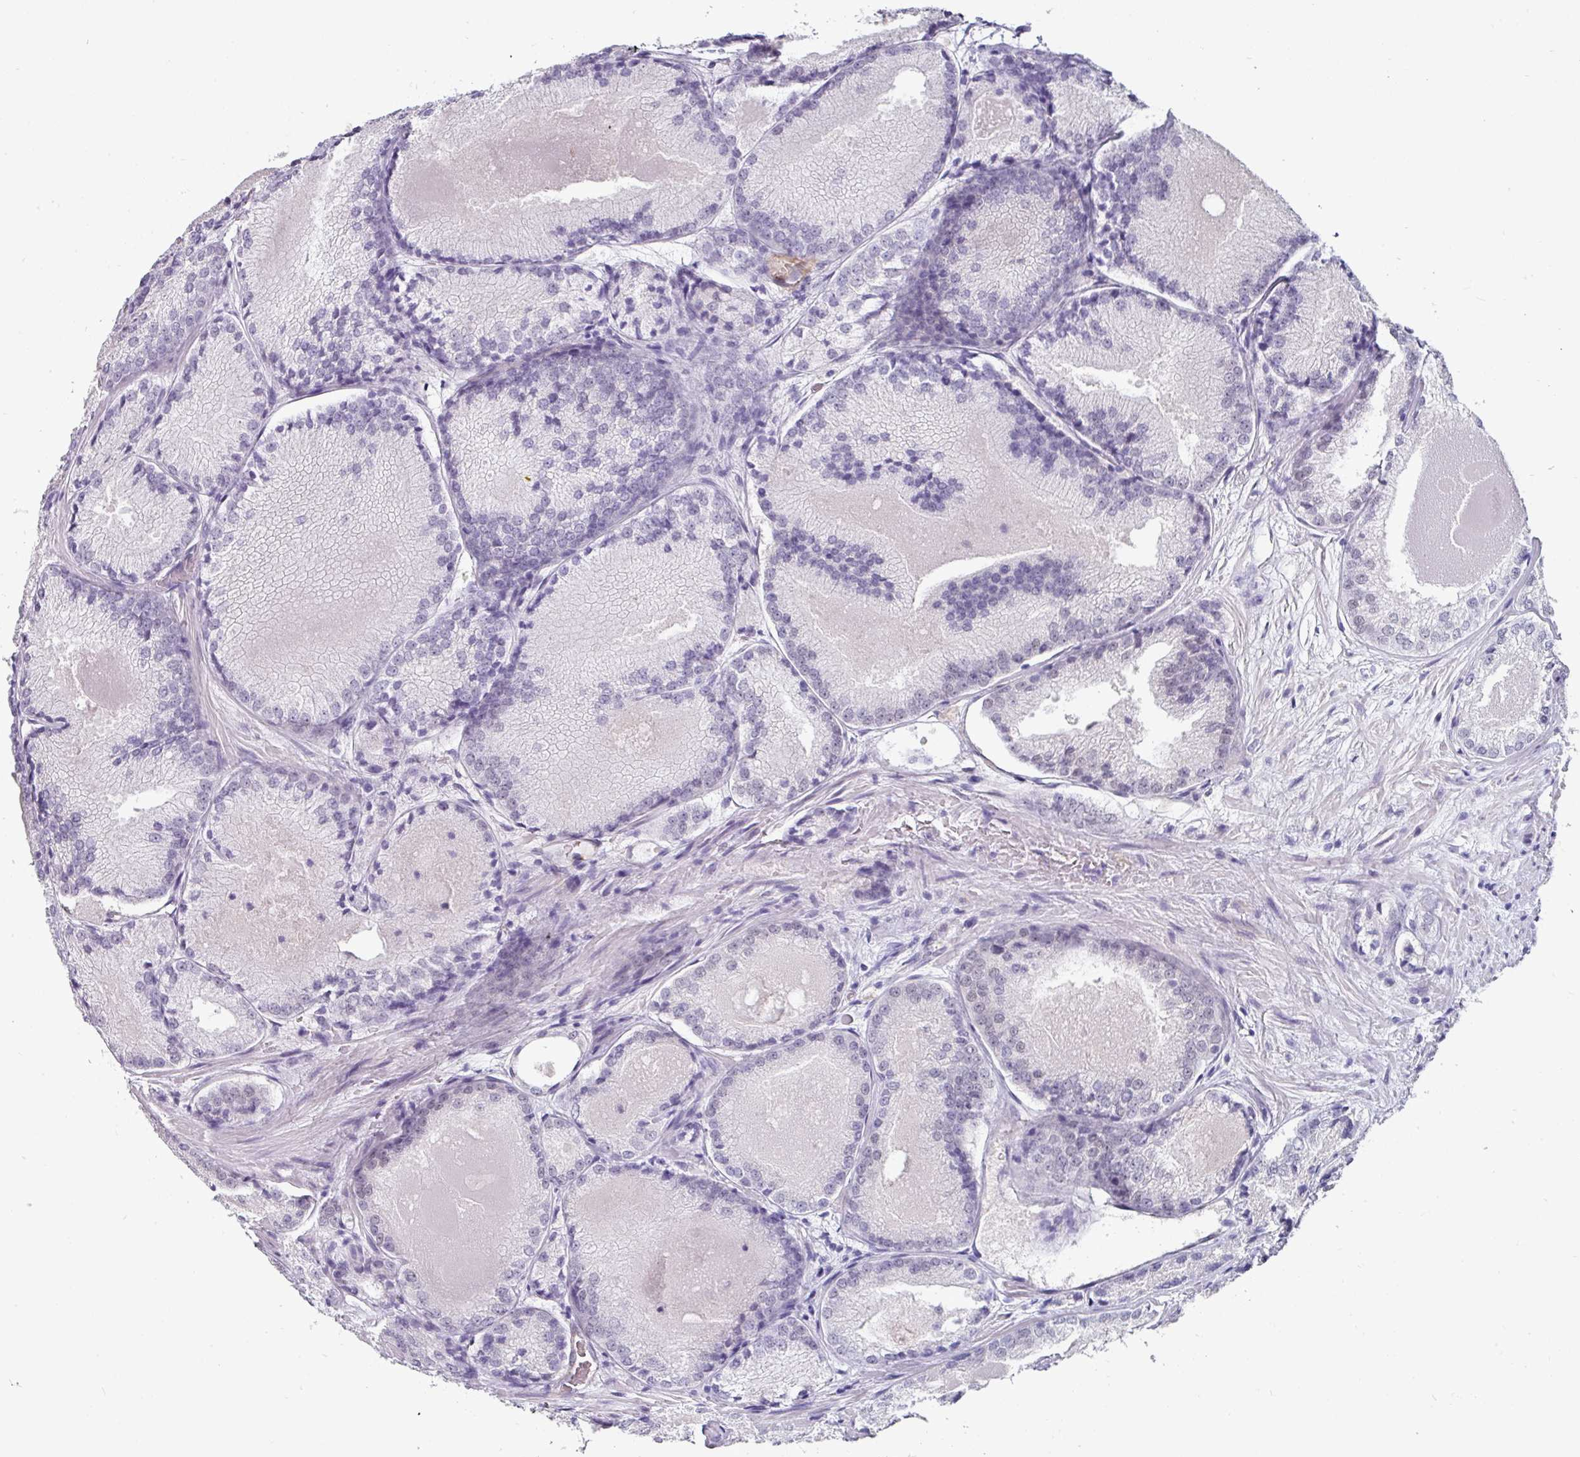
{"staining": {"intensity": "negative", "quantity": "none", "location": "none"}, "tissue": "prostate cancer", "cell_type": "Tumor cells", "image_type": "cancer", "snomed": [{"axis": "morphology", "description": "Adenocarcinoma, Low grade"}, {"axis": "topography", "description": "Prostate"}], "caption": "IHC micrograph of neoplastic tissue: prostate cancer (low-grade adenocarcinoma) stained with DAB (3,3'-diaminobenzidine) shows no significant protein expression in tumor cells.", "gene": "EYA3", "patient": {"sex": "male", "age": 68}}